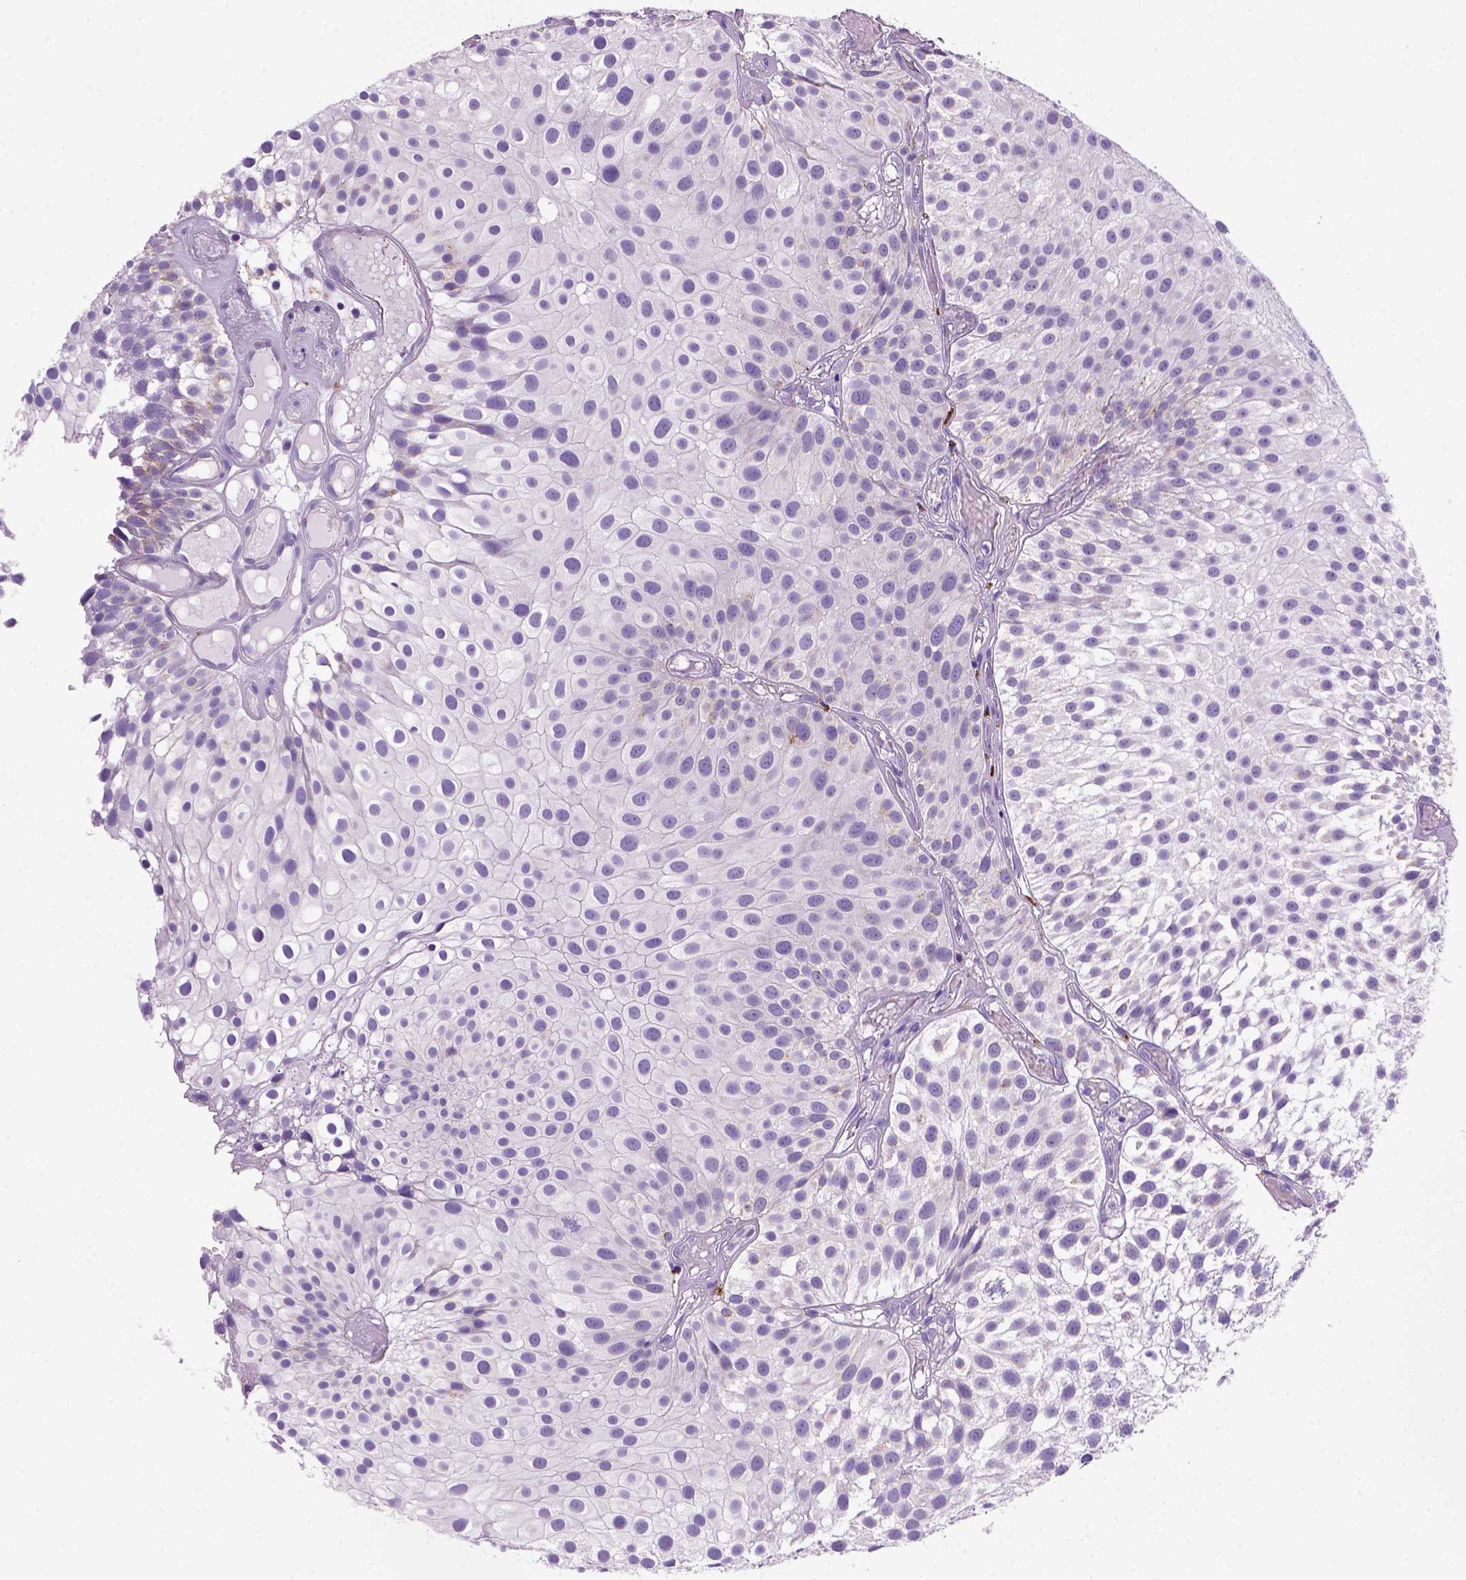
{"staining": {"intensity": "negative", "quantity": "none", "location": "none"}, "tissue": "urothelial cancer", "cell_type": "Tumor cells", "image_type": "cancer", "snomed": [{"axis": "morphology", "description": "Urothelial carcinoma, Low grade"}, {"axis": "topography", "description": "Urinary bladder"}], "caption": "This is a histopathology image of IHC staining of low-grade urothelial carcinoma, which shows no positivity in tumor cells.", "gene": "ARHGEF33", "patient": {"sex": "male", "age": 79}}